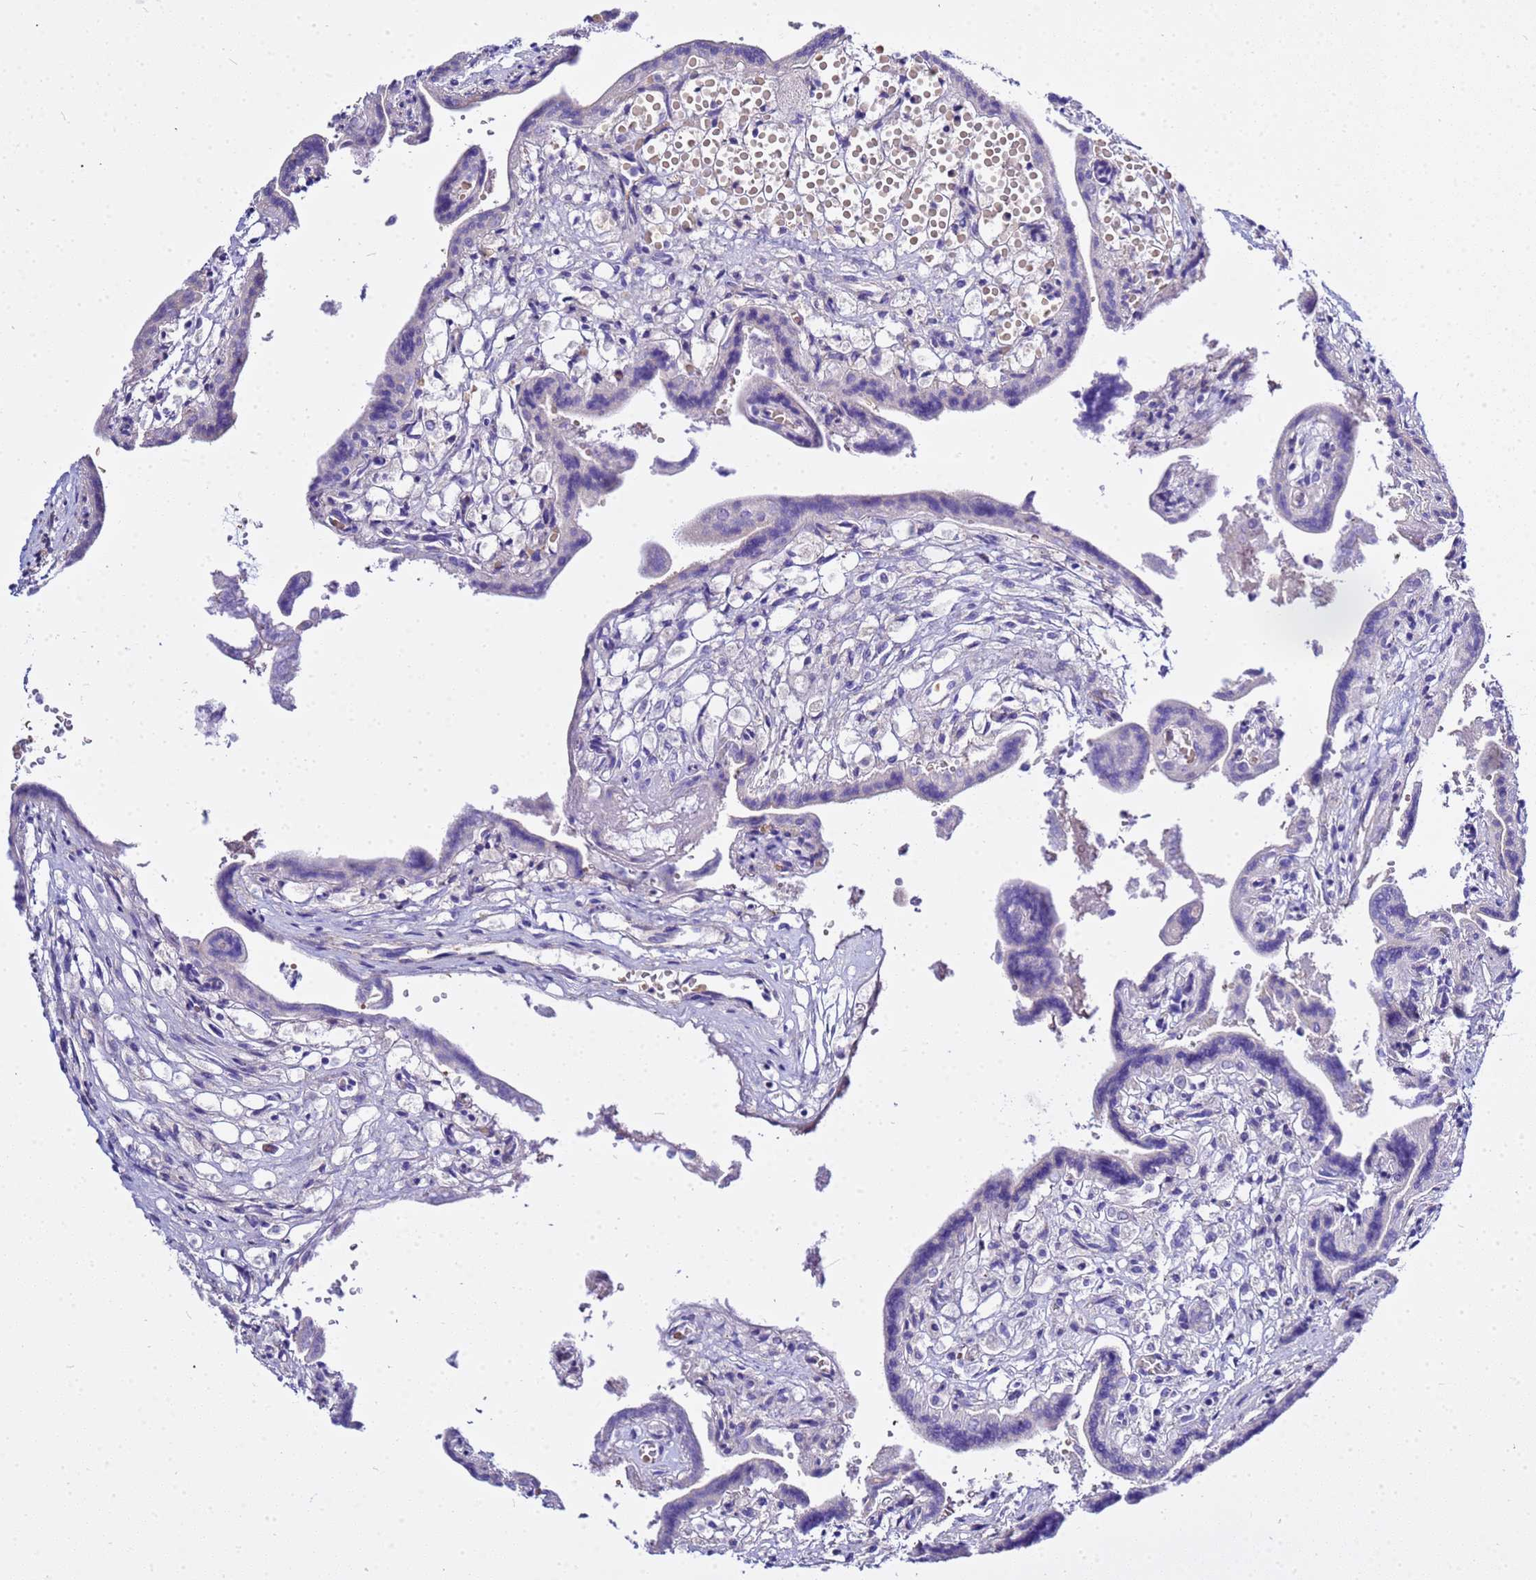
{"staining": {"intensity": "negative", "quantity": "none", "location": "none"}, "tissue": "placenta", "cell_type": "Trophoblastic cells", "image_type": "normal", "snomed": [{"axis": "morphology", "description": "Normal tissue, NOS"}, {"axis": "topography", "description": "Placenta"}], "caption": "The photomicrograph shows no significant positivity in trophoblastic cells of placenta. The staining was performed using DAB to visualize the protein expression in brown, while the nuclei were stained in blue with hematoxylin (Magnification: 20x).", "gene": "USP18", "patient": {"sex": "female", "age": 37}}